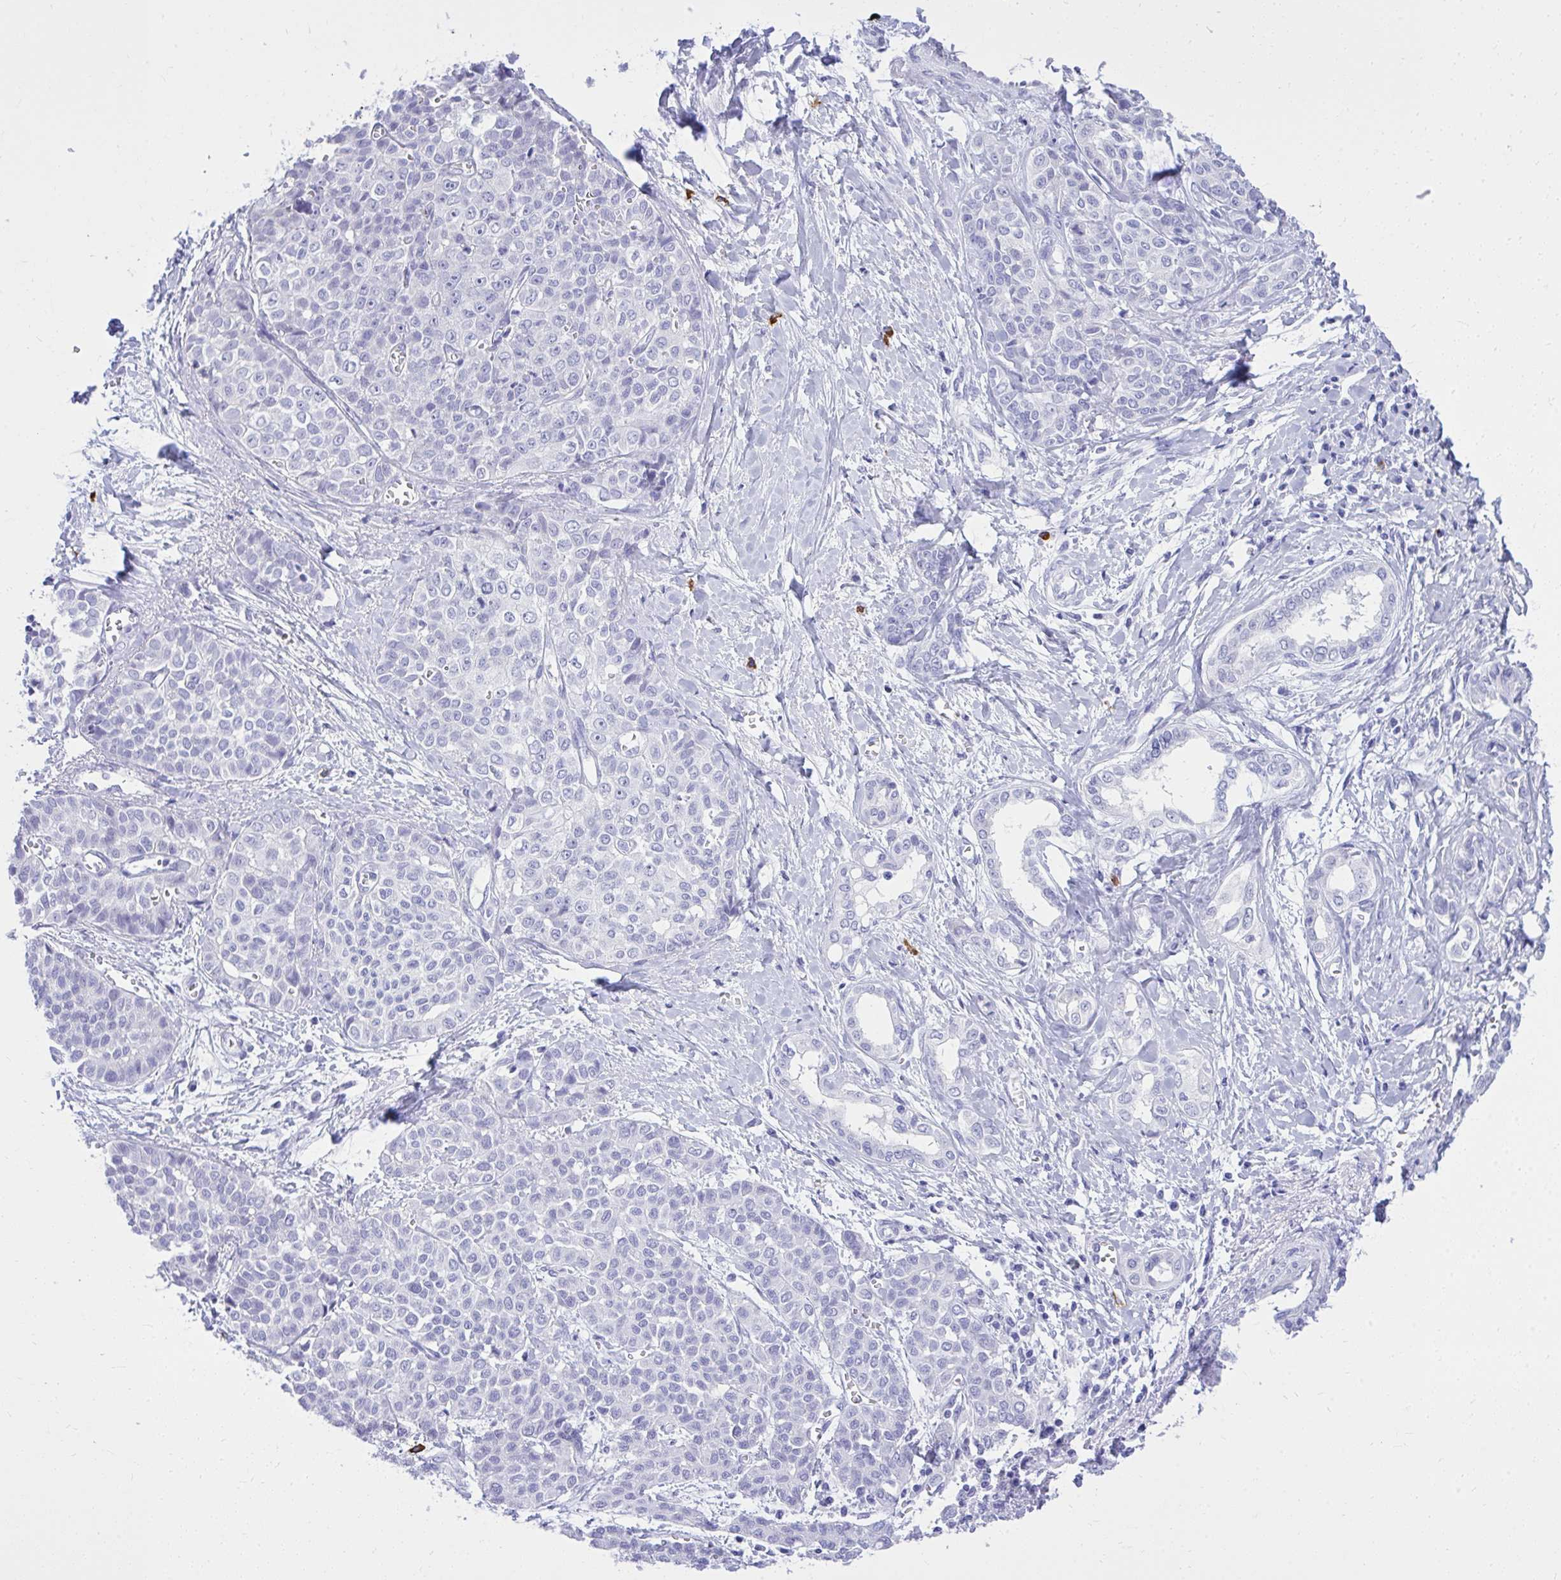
{"staining": {"intensity": "negative", "quantity": "none", "location": "none"}, "tissue": "liver cancer", "cell_type": "Tumor cells", "image_type": "cancer", "snomed": [{"axis": "morphology", "description": "Cholangiocarcinoma"}, {"axis": "topography", "description": "Liver"}], "caption": "Tumor cells are negative for protein expression in human cholangiocarcinoma (liver).", "gene": "PSD", "patient": {"sex": "female", "age": 77}}